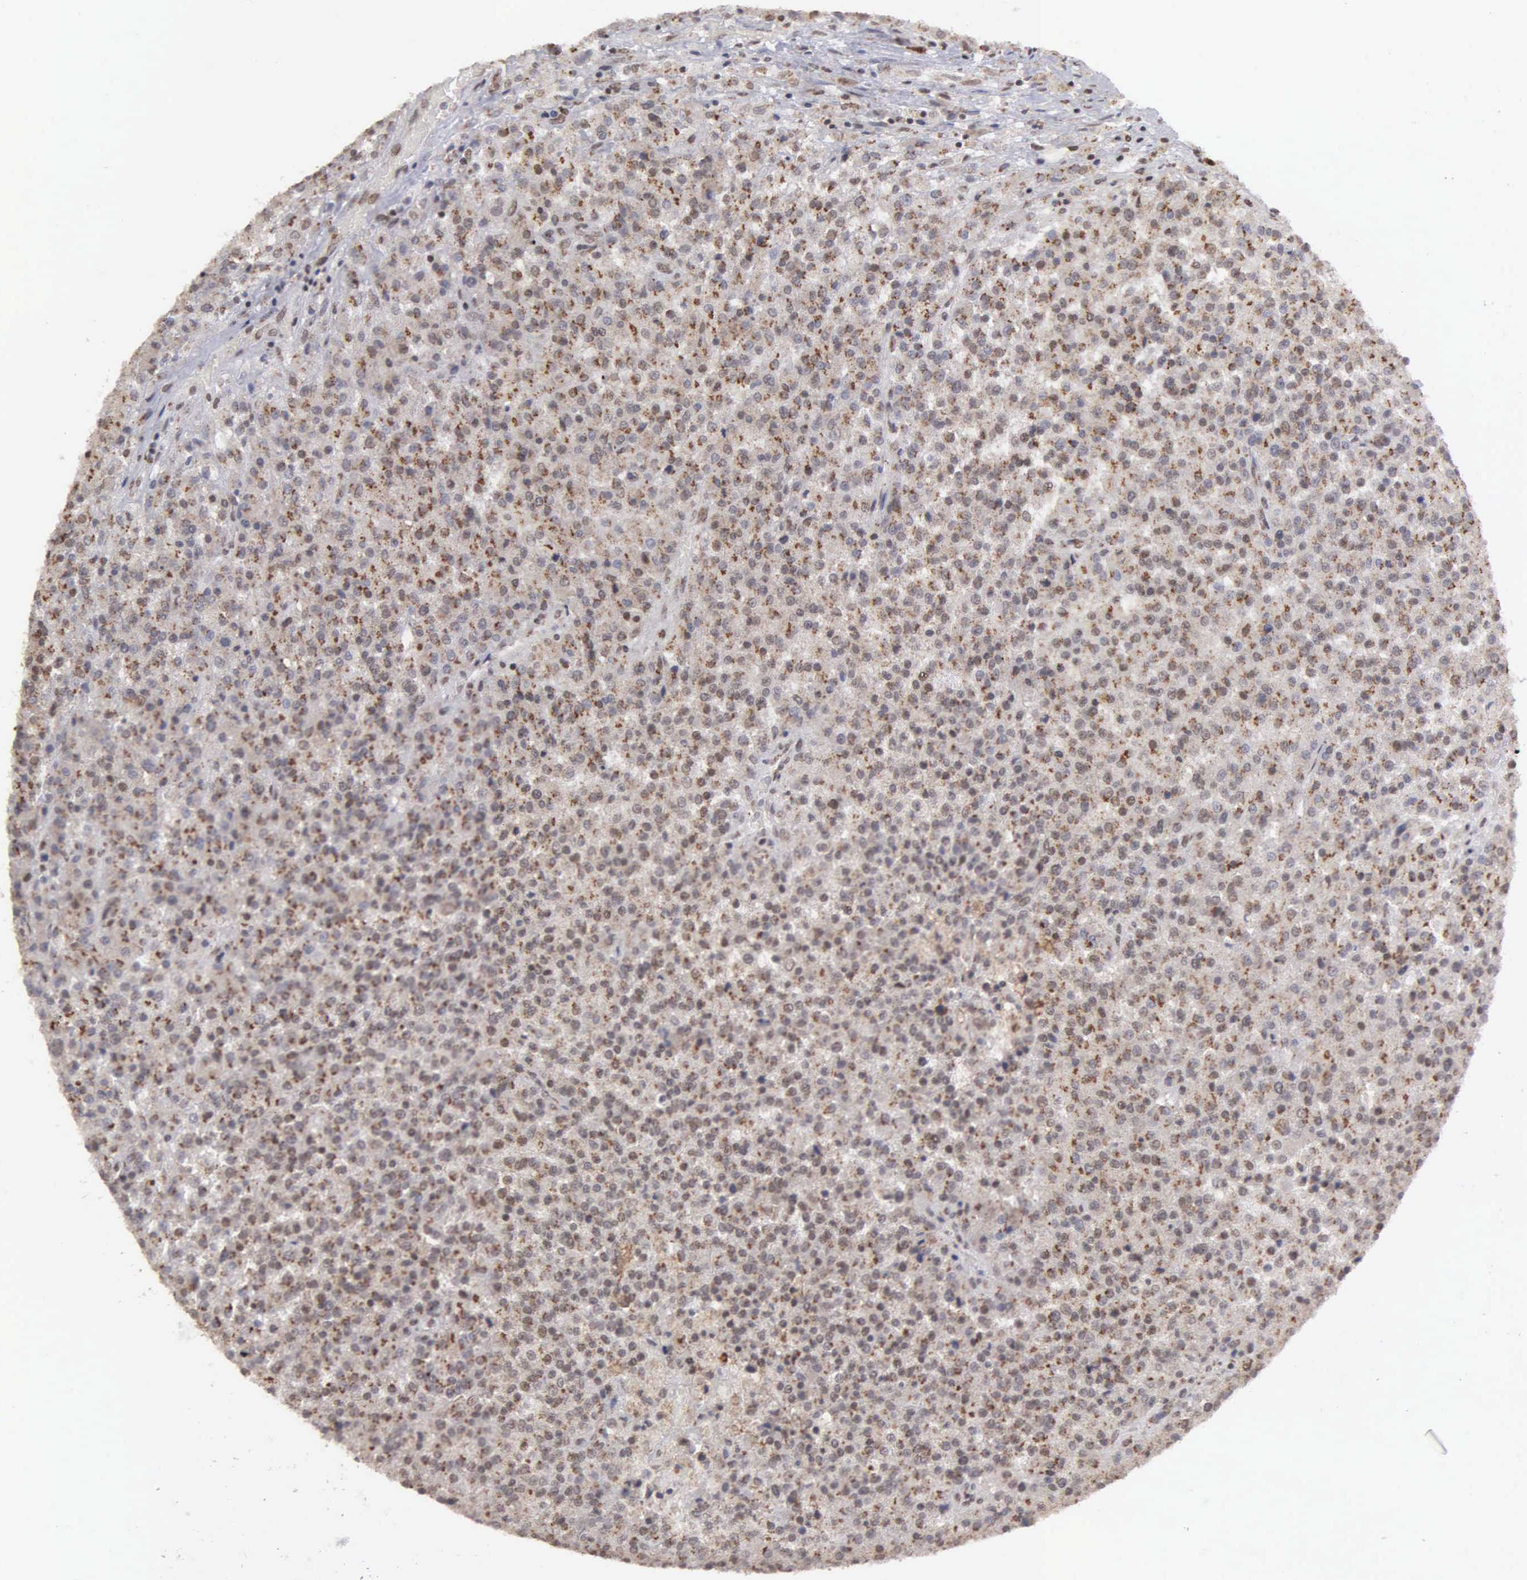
{"staining": {"intensity": "moderate", "quantity": ">75%", "location": "cytoplasmic/membranous,nuclear"}, "tissue": "testis cancer", "cell_type": "Tumor cells", "image_type": "cancer", "snomed": [{"axis": "morphology", "description": "Seminoma, NOS"}, {"axis": "topography", "description": "Testis"}], "caption": "A medium amount of moderate cytoplasmic/membranous and nuclear staining is appreciated in about >75% of tumor cells in testis cancer (seminoma) tissue.", "gene": "GTF2A1", "patient": {"sex": "male", "age": 59}}